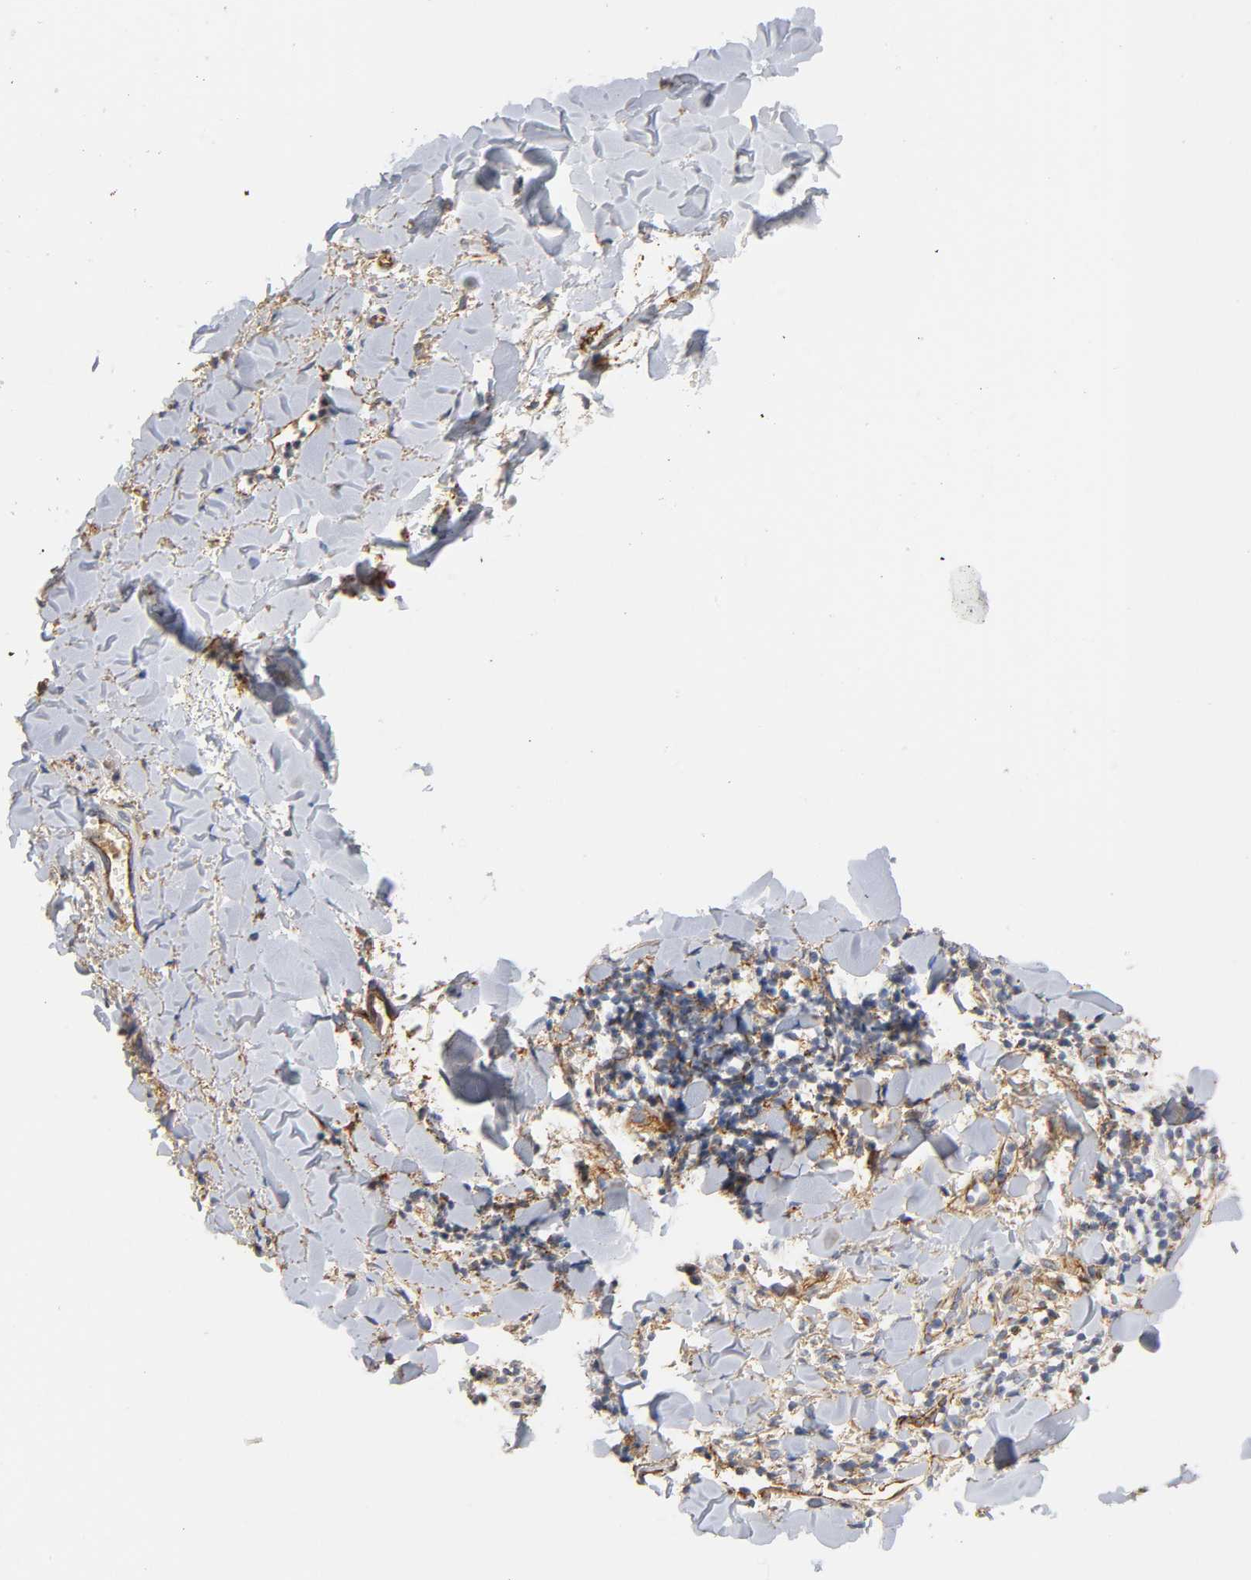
{"staining": {"intensity": "weak", "quantity": ">75%", "location": "cytoplasmic/membranous"}, "tissue": "skin cancer", "cell_type": "Tumor cells", "image_type": "cancer", "snomed": [{"axis": "morphology", "description": "Normal tissue, NOS"}, {"axis": "morphology", "description": "Basal cell carcinoma"}, {"axis": "topography", "description": "Skin"}], "caption": "Immunohistochemical staining of human skin cancer shows weak cytoplasmic/membranous protein expression in about >75% of tumor cells.", "gene": "SPTAN1", "patient": {"sex": "female", "age": 57}}